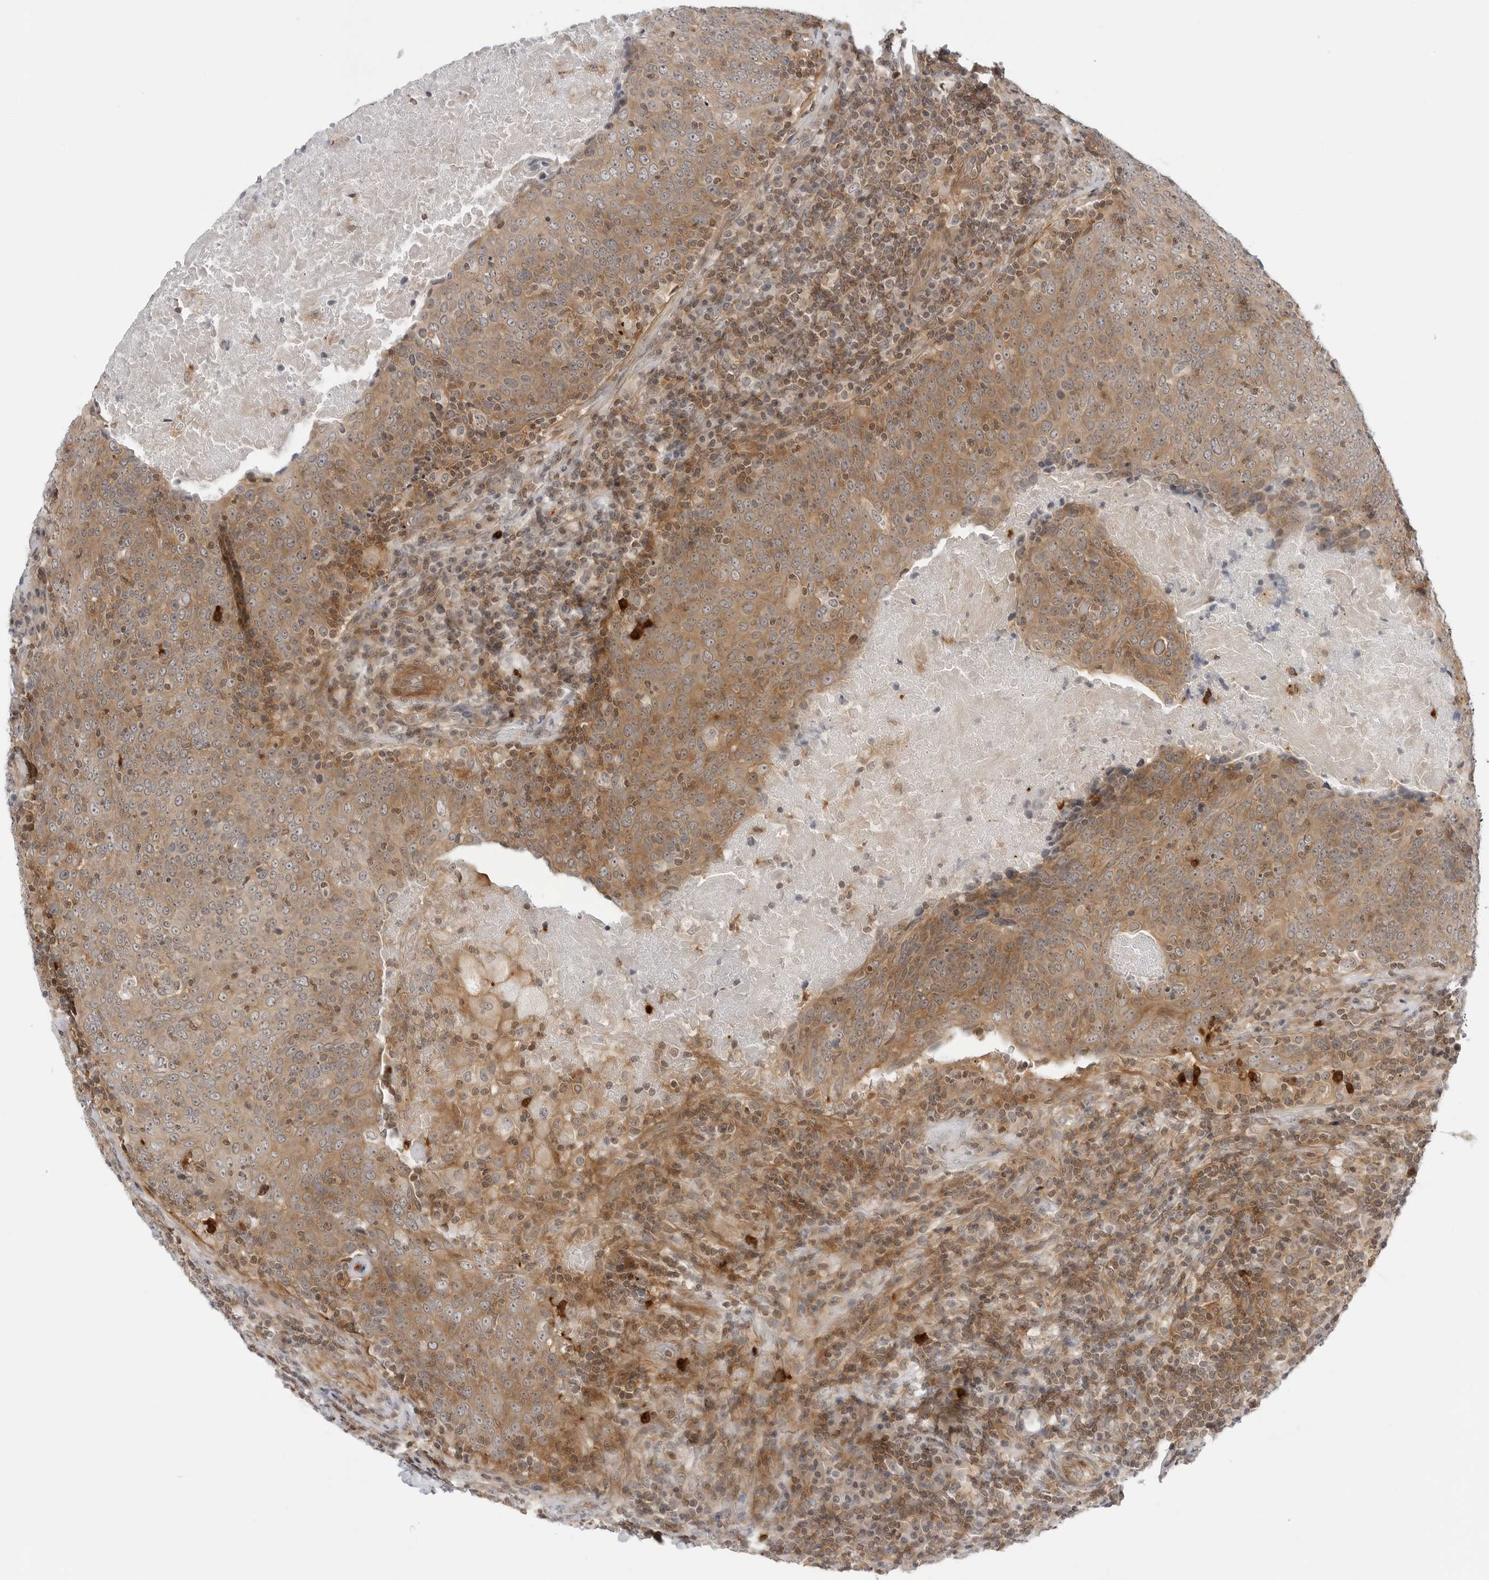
{"staining": {"intensity": "moderate", "quantity": ">75%", "location": "cytoplasmic/membranous"}, "tissue": "head and neck cancer", "cell_type": "Tumor cells", "image_type": "cancer", "snomed": [{"axis": "morphology", "description": "Squamous cell carcinoma, NOS"}, {"axis": "morphology", "description": "Squamous cell carcinoma, metastatic, NOS"}, {"axis": "topography", "description": "Lymph node"}, {"axis": "topography", "description": "Head-Neck"}], "caption": "Protein expression analysis of human head and neck squamous cell carcinoma reveals moderate cytoplasmic/membranous positivity in approximately >75% of tumor cells.", "gene": "STXBP3", "patient": {"sex": "male", "age": 62}}